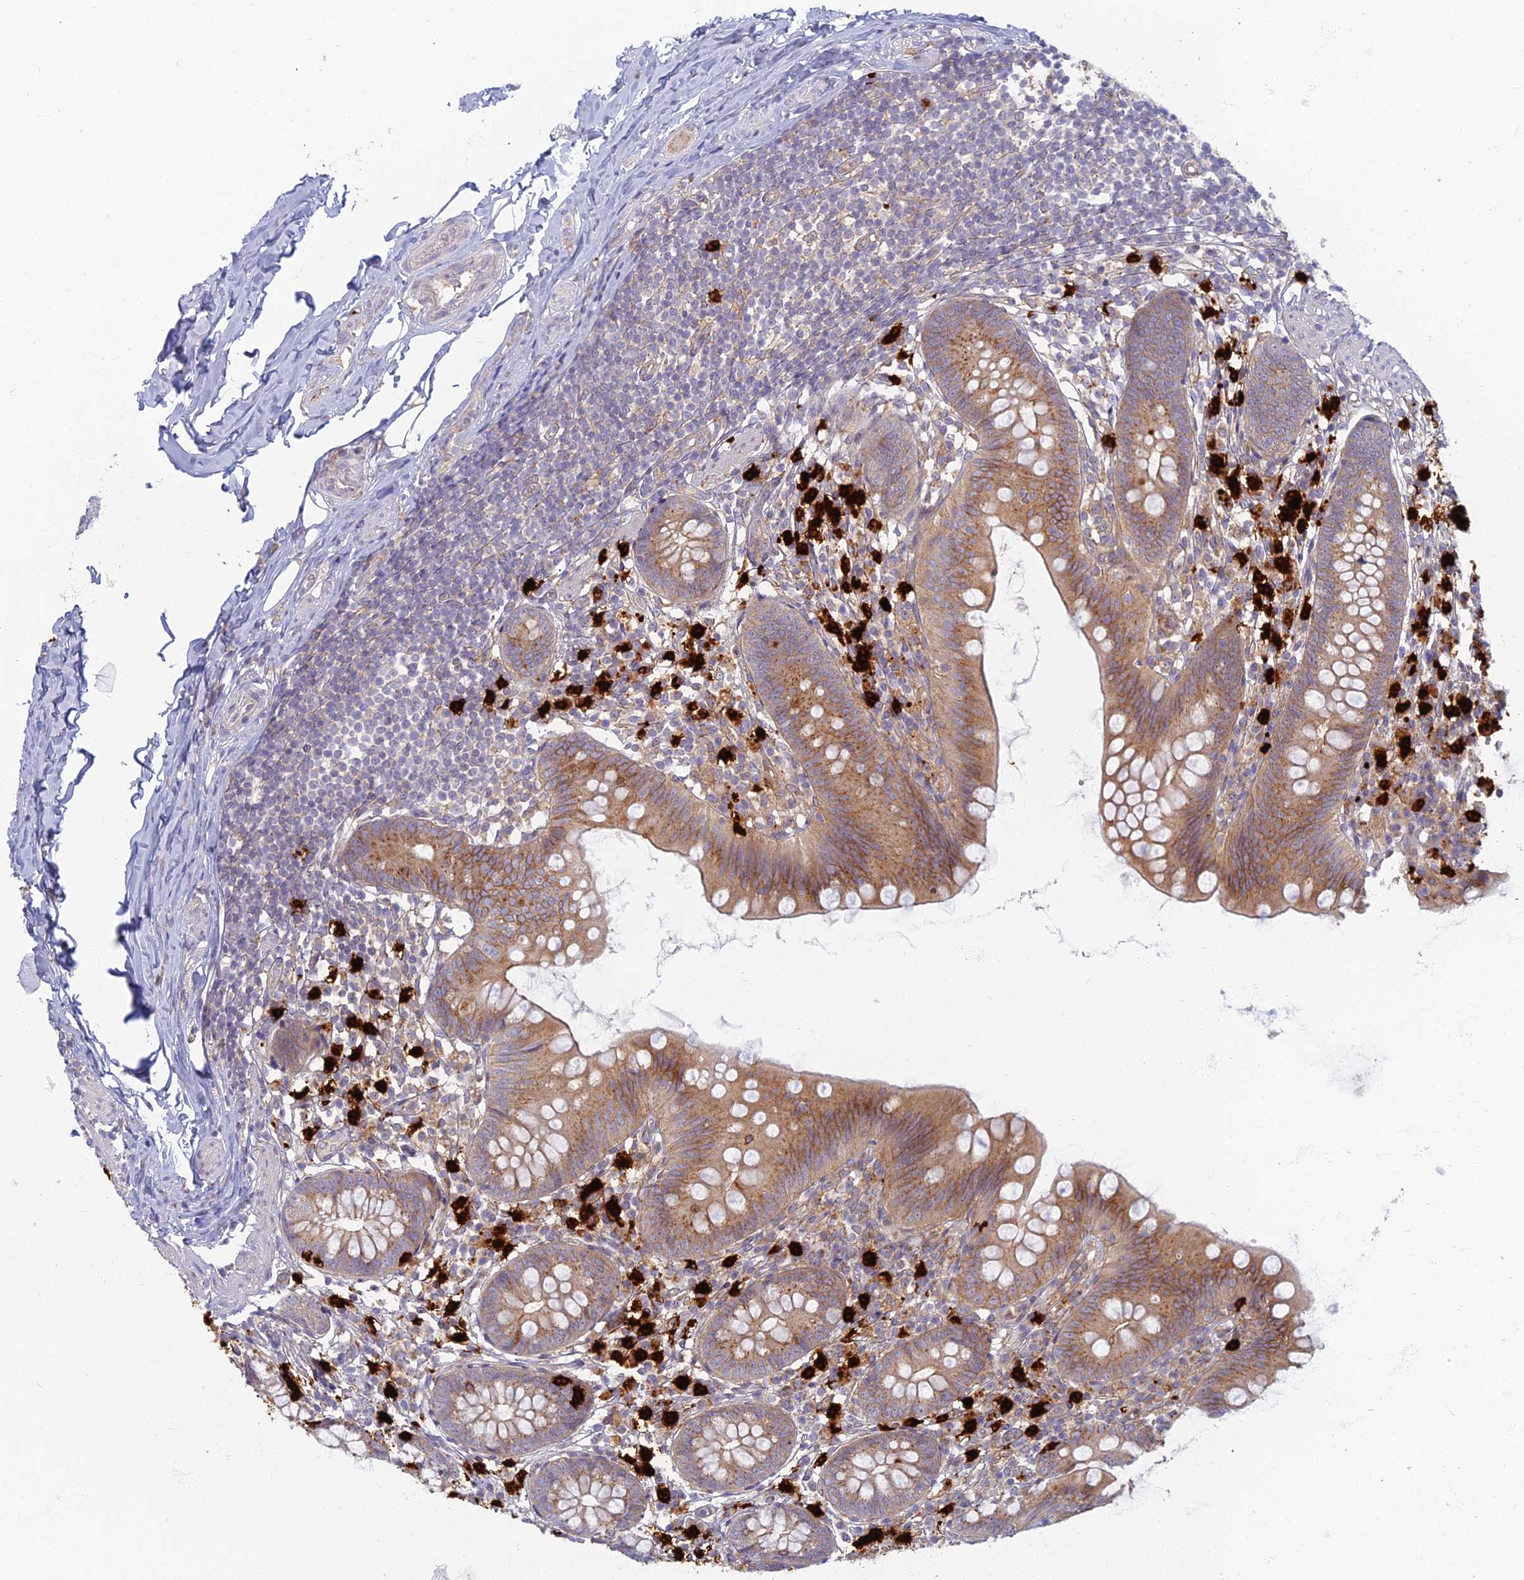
{"staining": {"intensity": "moderate", "quantity": ">75%", "location": "cytoplasmic/membranous"}, "tissue": "appendix", "cell_type": "Glandular cells", "image_type": "normal", "snomed": [{"axis": "morphology", "description": "Normal tissue, NOS"}, {"axis": "topography", "description": "Appendix"}], "caption": "This is a histology image of immunohistochemistry staining of unremarkable appendix, which shows moderate expression in the cytoplasmic/membranous of glandular cells.", "gene": "PROX2", "patient": {"sex": "female", "age": 62}}